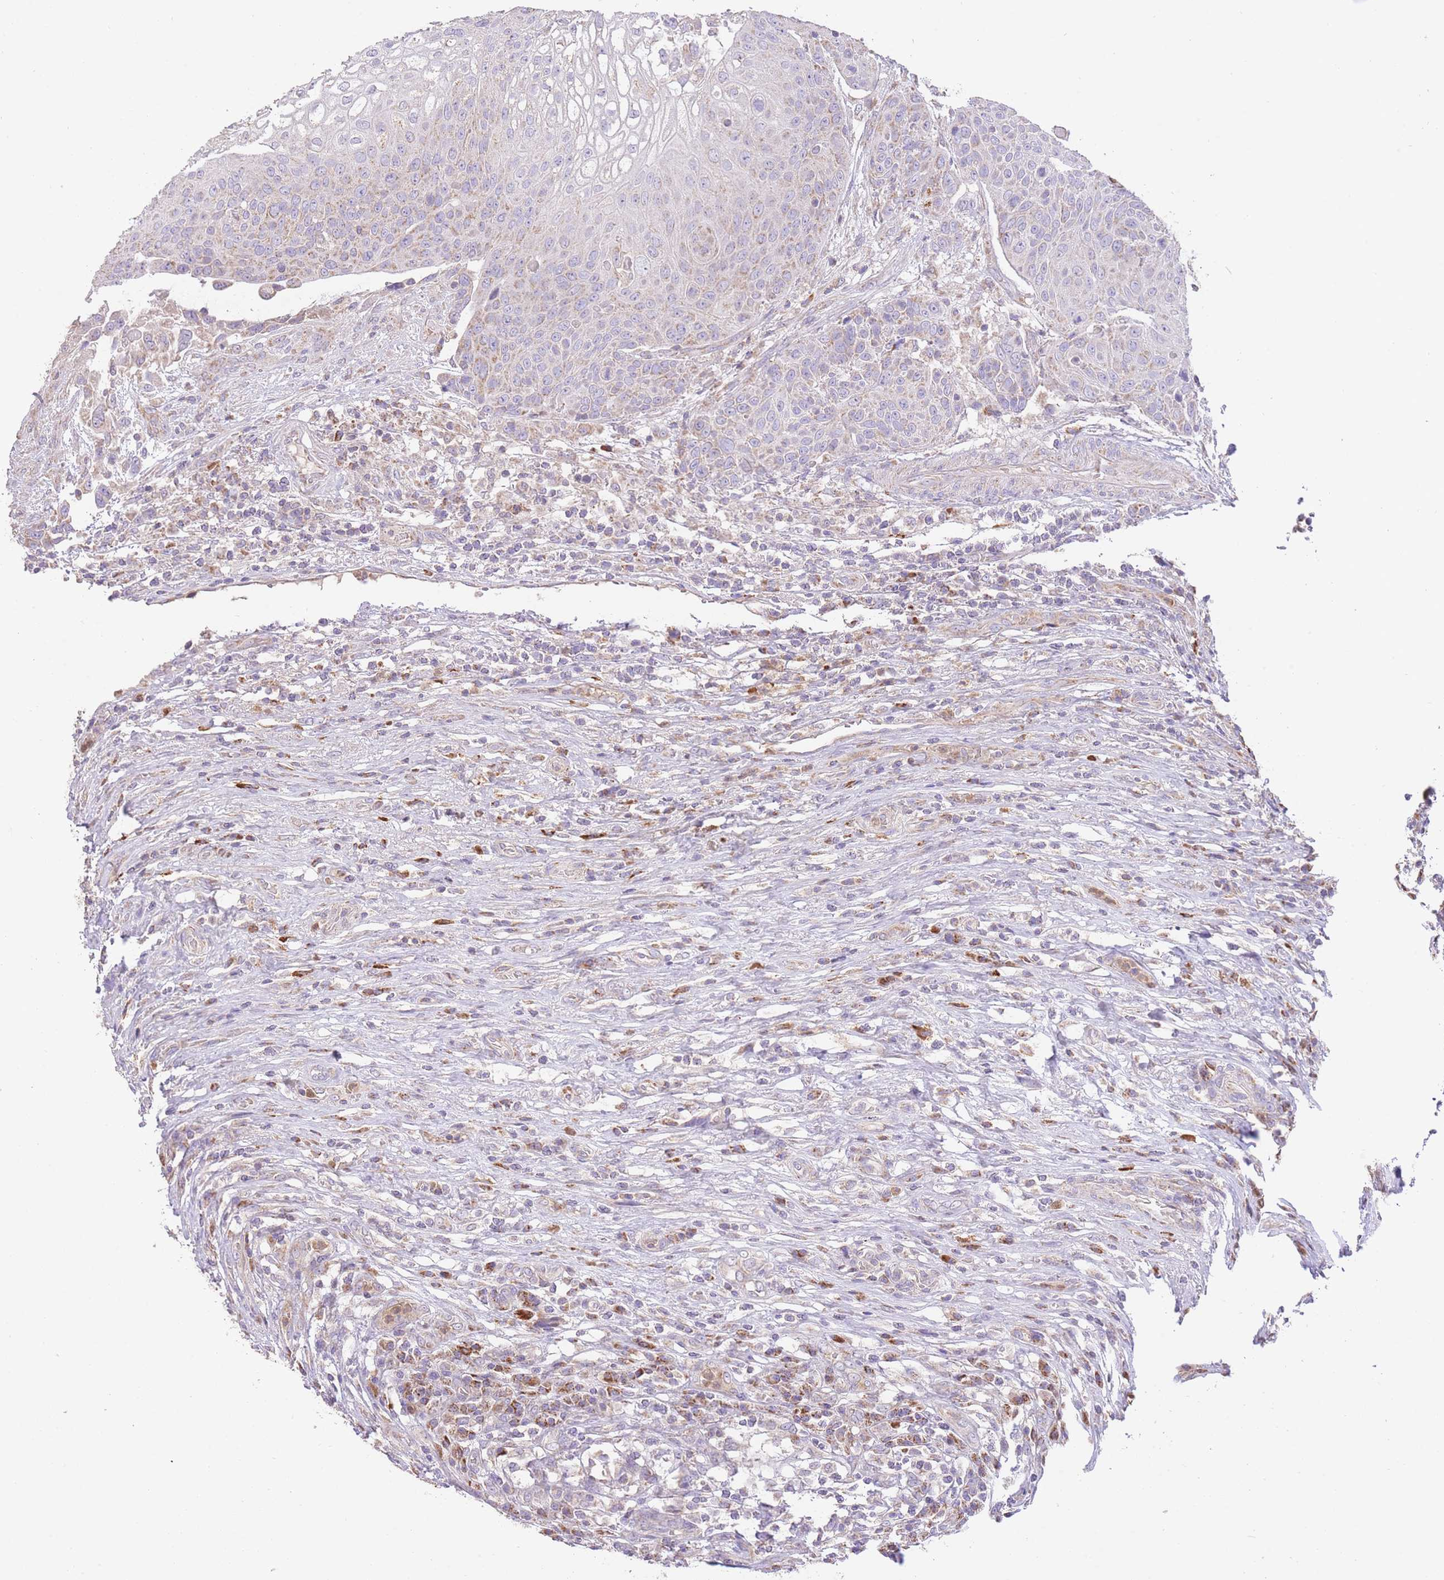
{"staining": {"intensity": "weak", "quantity": "25%-75%", "location": "cytoplasmic/membranous"}, "tissue": "urothelial cancer", "cell_type": "Tumor cells", "image_type": "cancer", "snomed": [{"axis": "morphology", "description": "Urothelial carcinoma, High grade"}, {"axis": "topography", "description": "Urinary bladder"}], "caption": "DAB (3,3'-diaminobenzidine) immunohistochemical staining of urothelial cancer exhibits weak cytoplasmic/membranous protein positivity in about 25%-75% of tumor cells.", "gene": "PREP", "patient": {"sex": "female", "age": 70}}